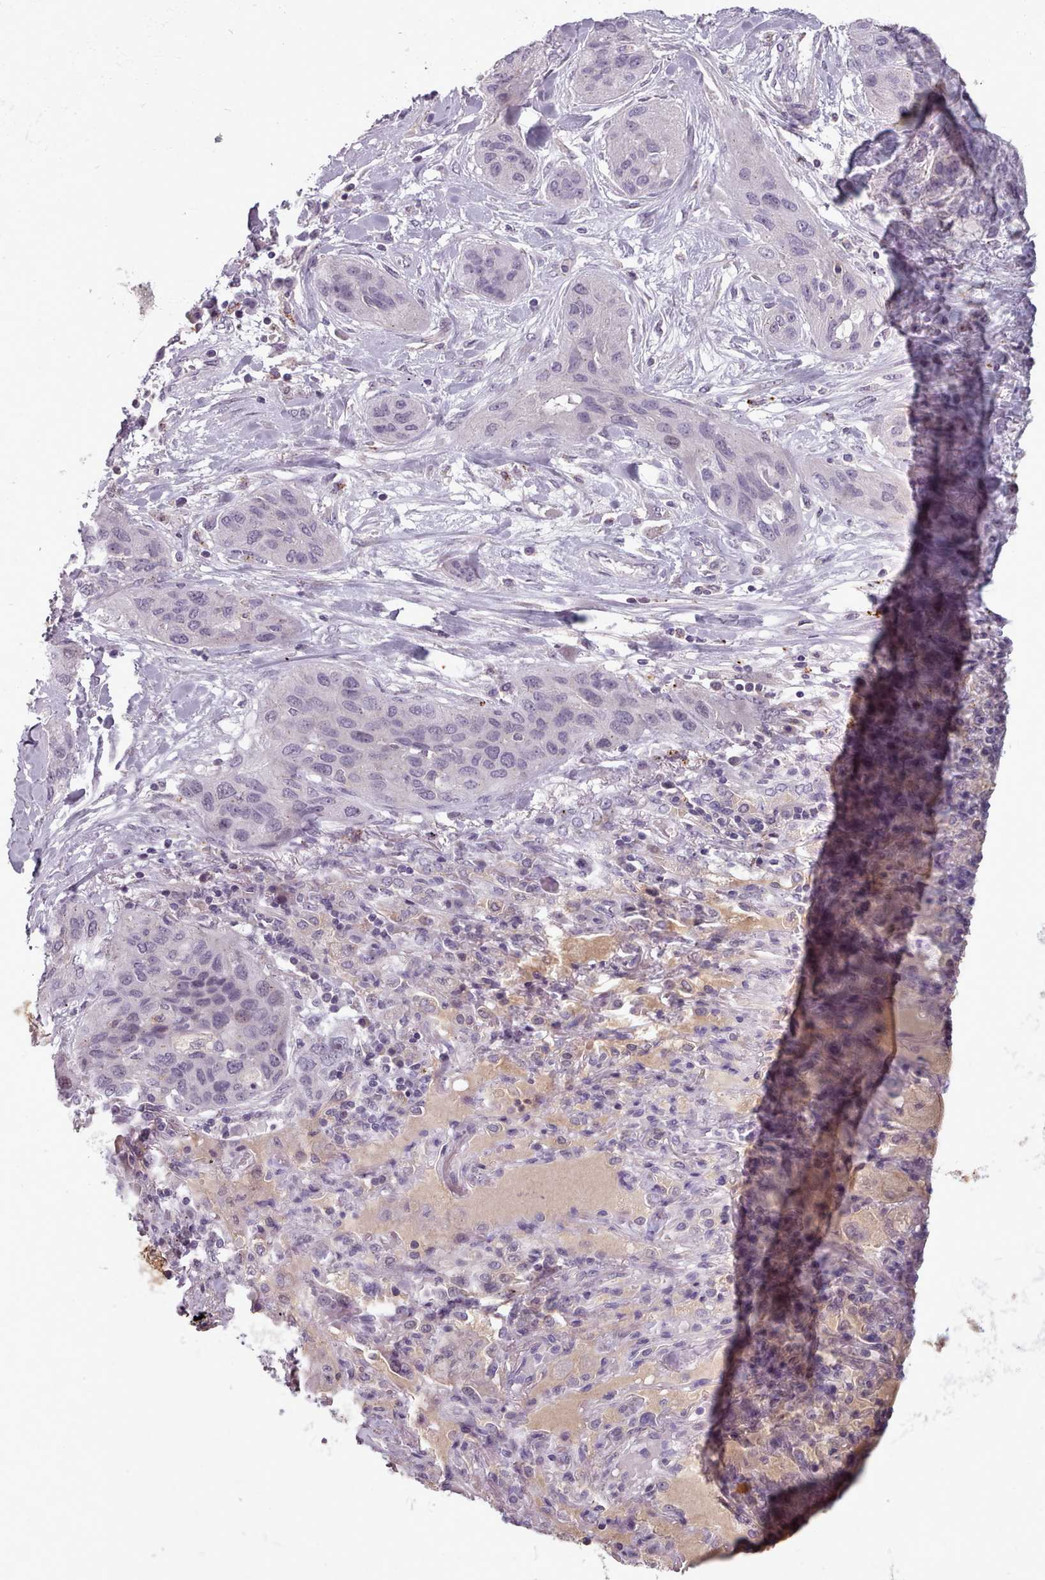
{"staining": {"intensity": "negative", "quantity": "none", "location": "none"}, "tissue": "lung cancer", "cell_type": "Tumor cells", "image_type": "cancer", "snomed": [{"axis": "morphology", "description": "Squamous cell carcinoma, NOS"}, {"axis": "topography", "description": "Lung"}], "caption": "The photomicrograph displays no significant positivity in tumor cells of lung cancer (squamous cell carcinoma).", "gene": "PBX4", "patient": {"sex": "female", "age": 70}}